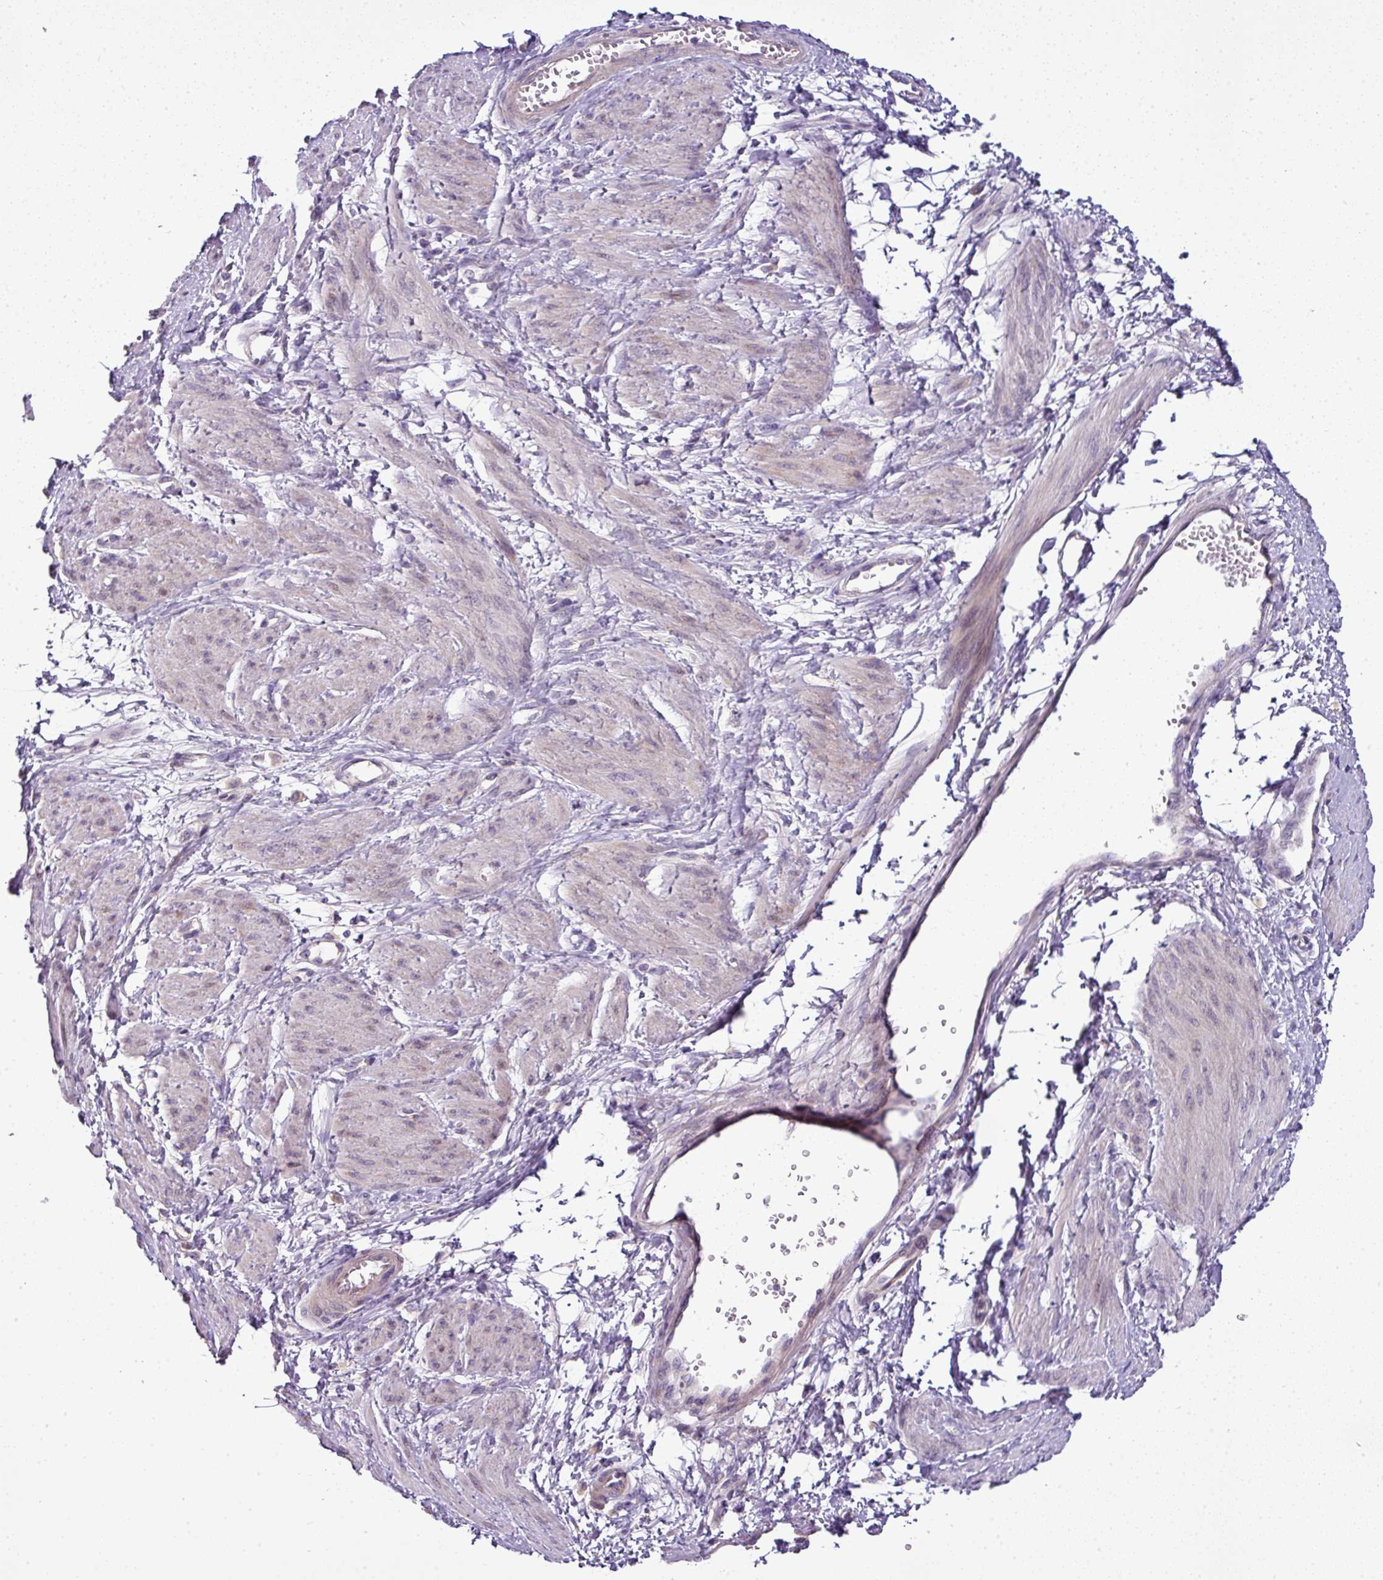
{"staining": {"intensity": "negative", "quantity": "none", "location": "none"}, "tissue": "smooth muscle", "cell_type": "Smooth muscle cells", "image_type": "normal", "snomed": [{"axis": "morphology", "description": "Normal tissue, NOS"}, {"axis": "topography", "description": "Smooth muscle"}, {"axis": "topography", "description": "Uterus"}], "caption": "Immunohistochemical staining of unremarkable human smooth muscle demonstrates no significant staining in smooth muscle cells.", "gene": "GAN", "patient": {"sex": "female", "age": 39}}